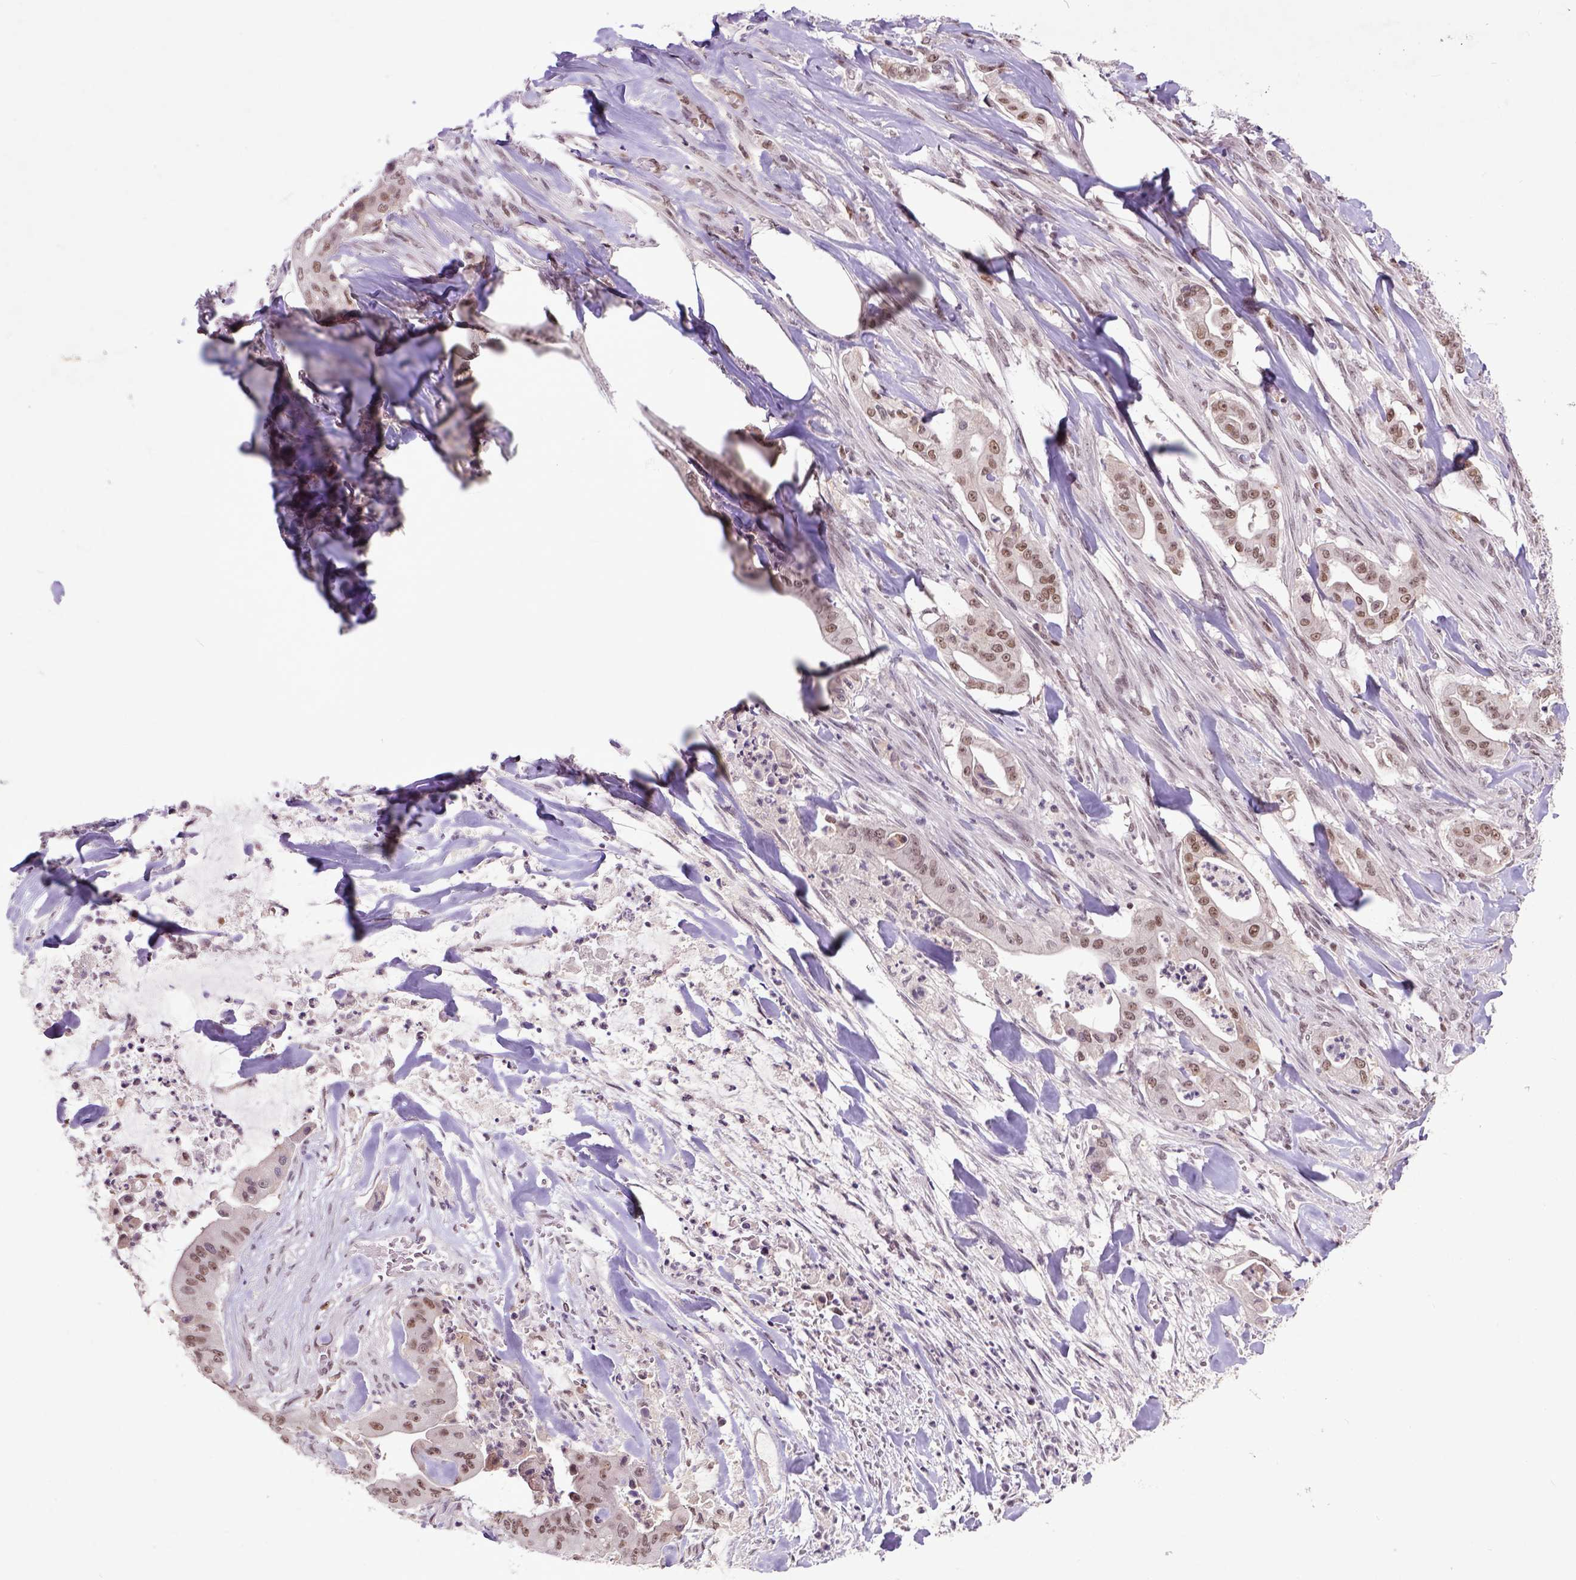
{"staining": {"intensity": "moderate", "quantity": ">75%", "location": "nuclear"}, "tissue": "pancreatic cancer", "cell_type": "Tumor cells", "image_type": "cancer", "snomed": [{"axis": "morphology", "description": "Normal tissue, NOS"}, {"axis": "morphology", "description": "Inflammation, NOS"}, {"axis": "morphology", "description": "Adenocarcinoma, NOS"}, {"axis": "topography", "description": "Pancreas"}], "caption": "Pancreatic cancer (adenocarcinoma) stained with a protein marker demonstrates moderate staining in tumor cells.", "gene": "RCC2", "patient": {"sex": "male", "age": 57}}